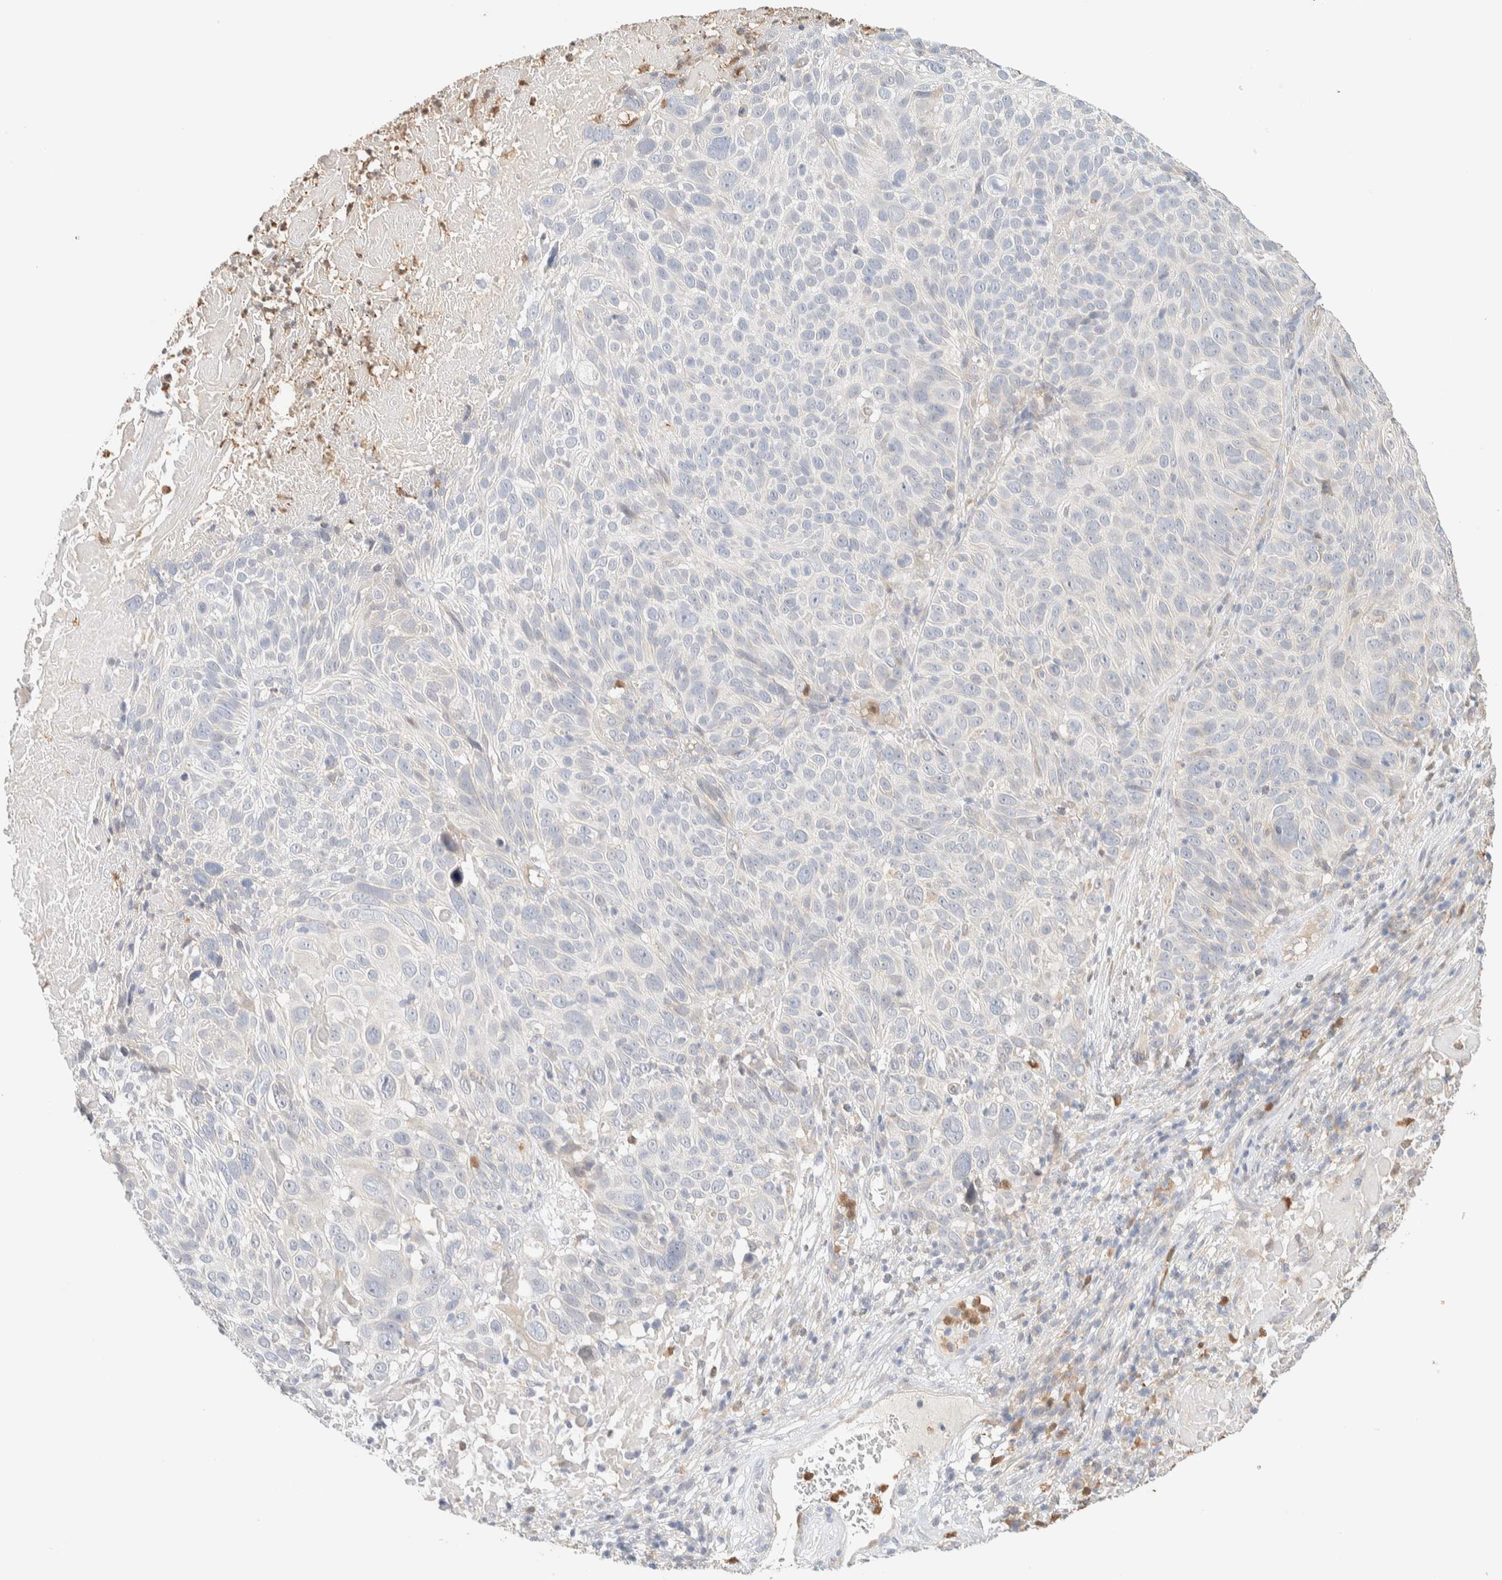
{"staining": {"intensity": "negative", "quantity": "none", "location": "none"}, "tissue": "cervical cancer", "cell_type": "Tumor cells", "image_type": "cancer", "snomed": [{"axis": "morphology", "description": "Squamous cell carcinoma, NOS"}, {"axis": "topography", "description": "Cervix"}], "caption": "Tumor cells show no significant protein positivity in cervical cancer.", "gene": "TTC3", "patient": {"sex": "female", "age": 74}}